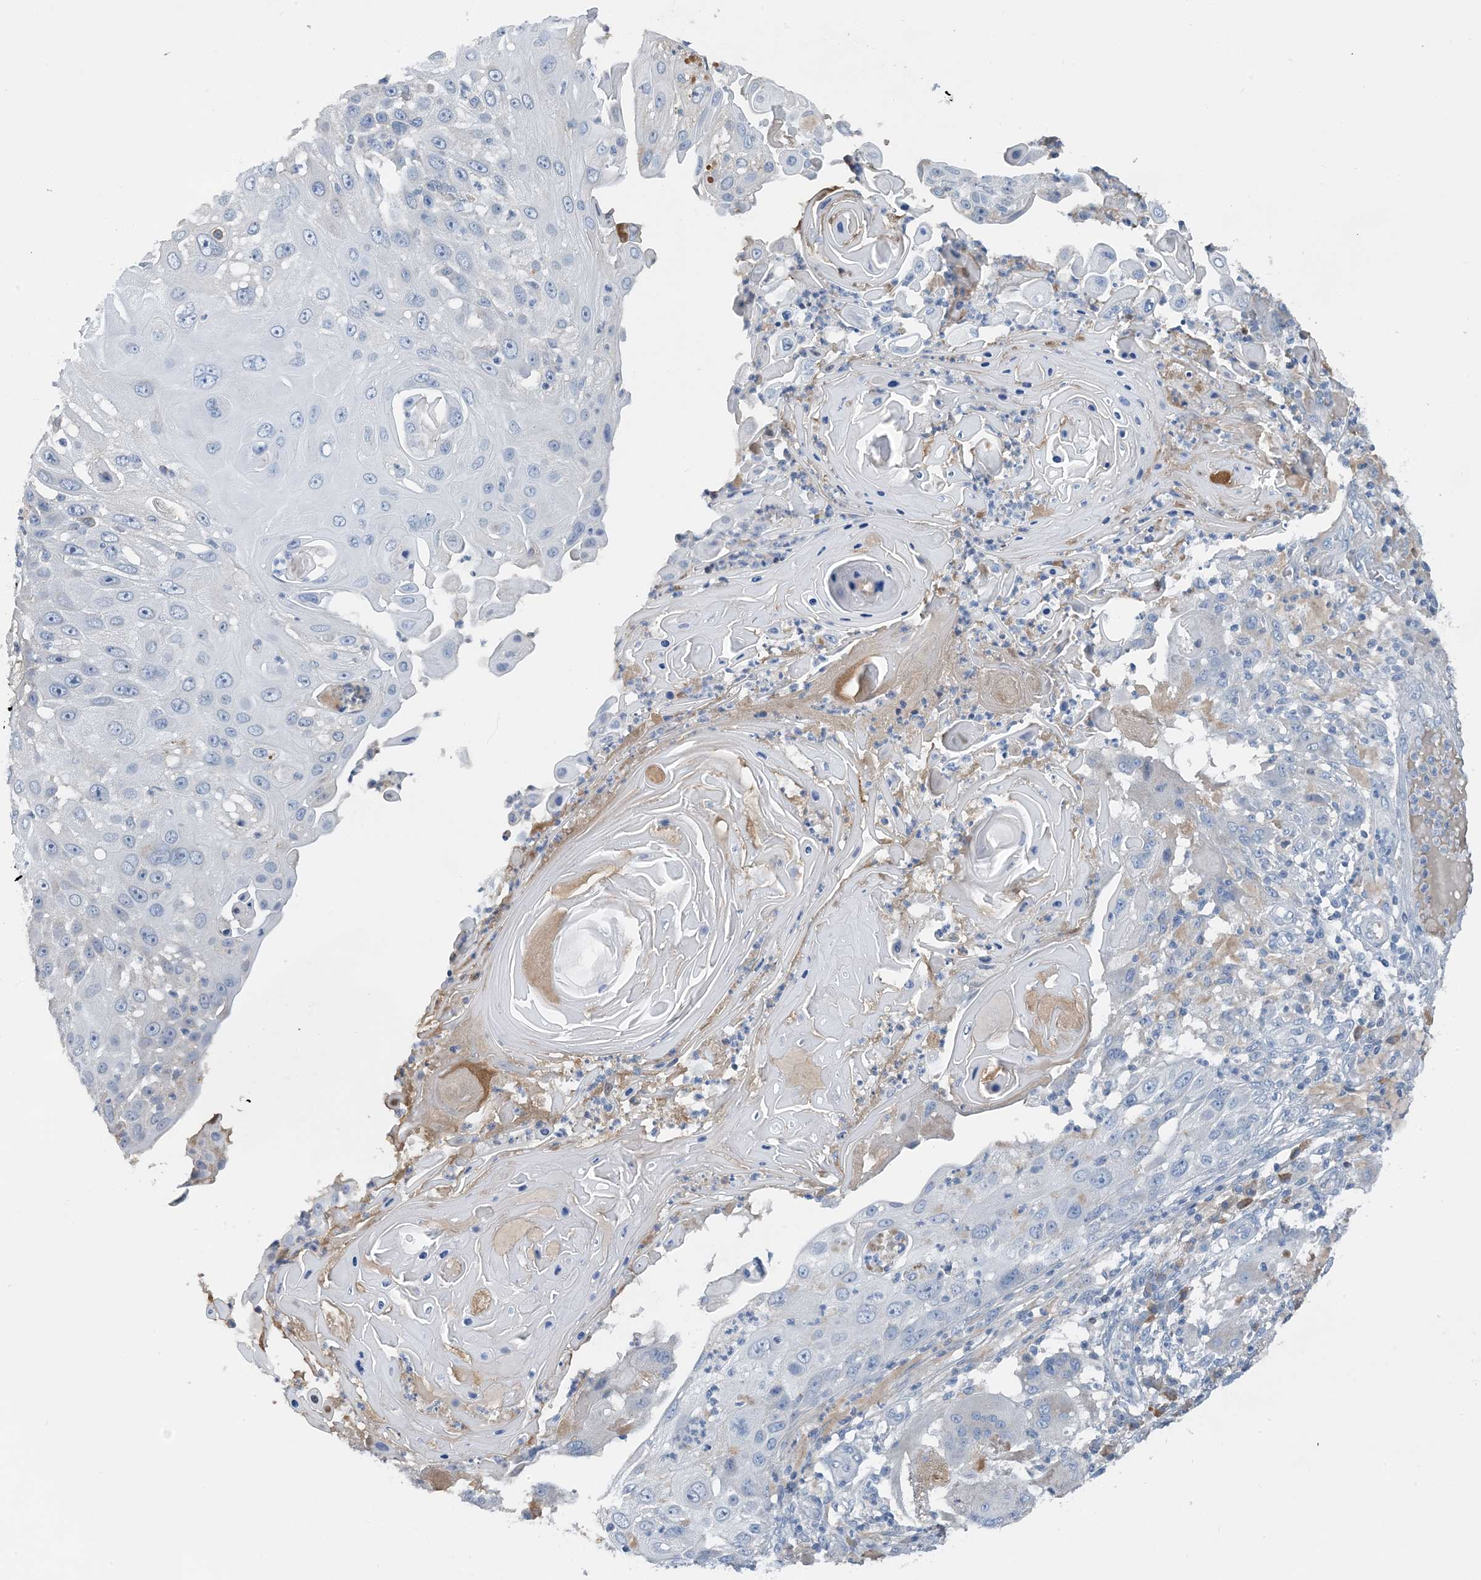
{"staining": {"intensity": "negative", "quantity": "none", "location": "none"}, "tissue": "skin cancer", "cell_type": "Tumor cells", "image_type": "cancer", "snomed": [{"axis": "morphology", "description": "Squamous cell carcinoma, NOS"}, {"axis": "topography", "description": "Skin"}], "caption": "This is a micrograph of immunohistochemistry (IHC) staining of skin cancer (squamous cell carcinoma), which shows no staining in tumor cells.", "gene": "CTRL", "patient": {"sex": "female", "age": 44}}